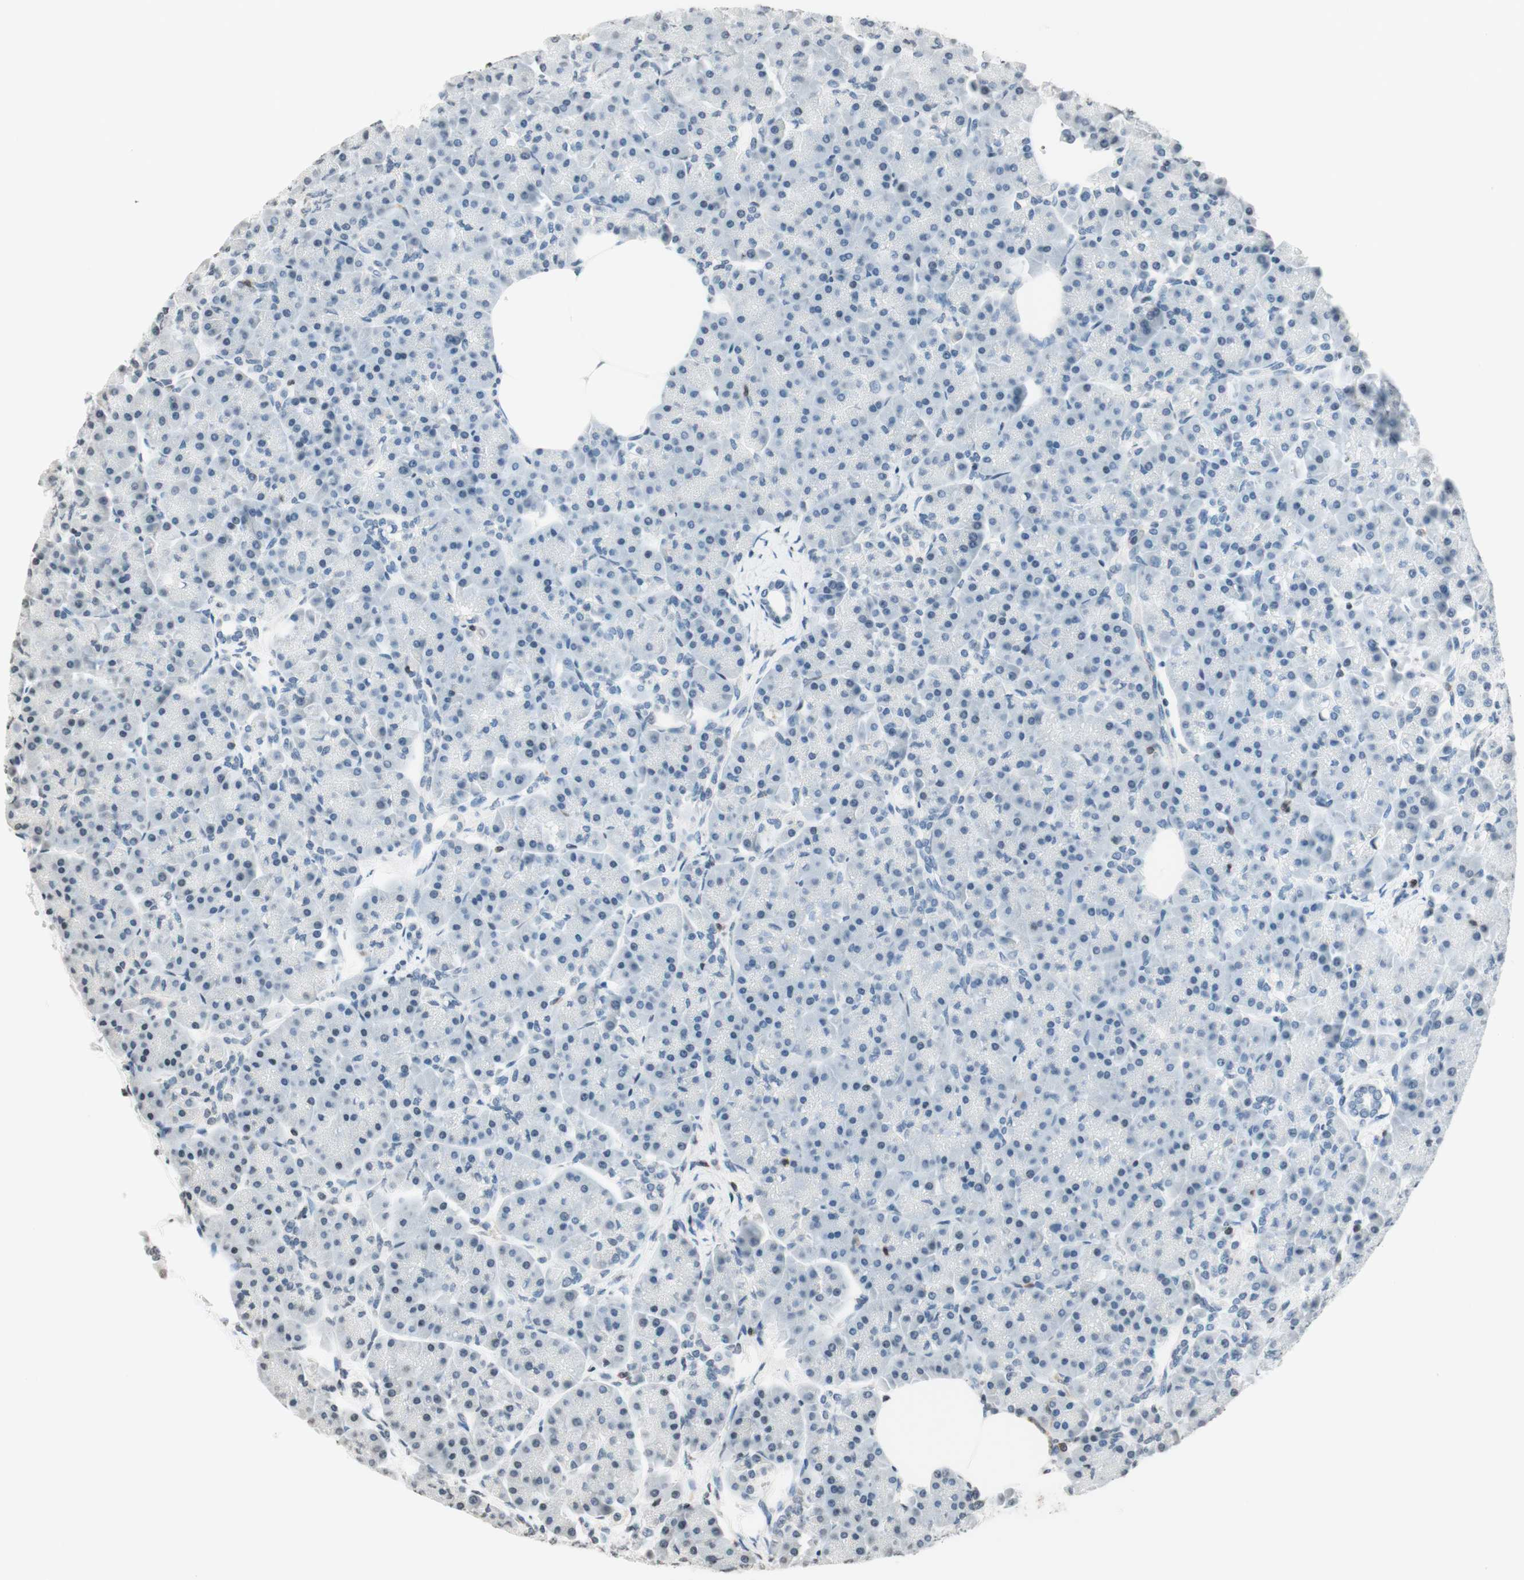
{"staining": {"intensity": "negative", "quantity": "none", "location": "none"}, "tissue": "pancreas", "cell_type": "Exocrine glandular cells", "image_type": "normal", "snomed": [{"axis": "morphology", "description": "Normal tissue, NOS"}, {"axis": "topography", "description": "Pancreas"}], "caption": "This image is of normal pancreas stained with immunohistochemistry to label a protein in brown with the nuclei are counter-stained blue. There is no positivity in exocrine glandular cells. (Brightfield microscopy of DAB immunohistochemistry at high magnification).", "gene": "WIPF1", "patient": {"sex": "female", "age": 70}}